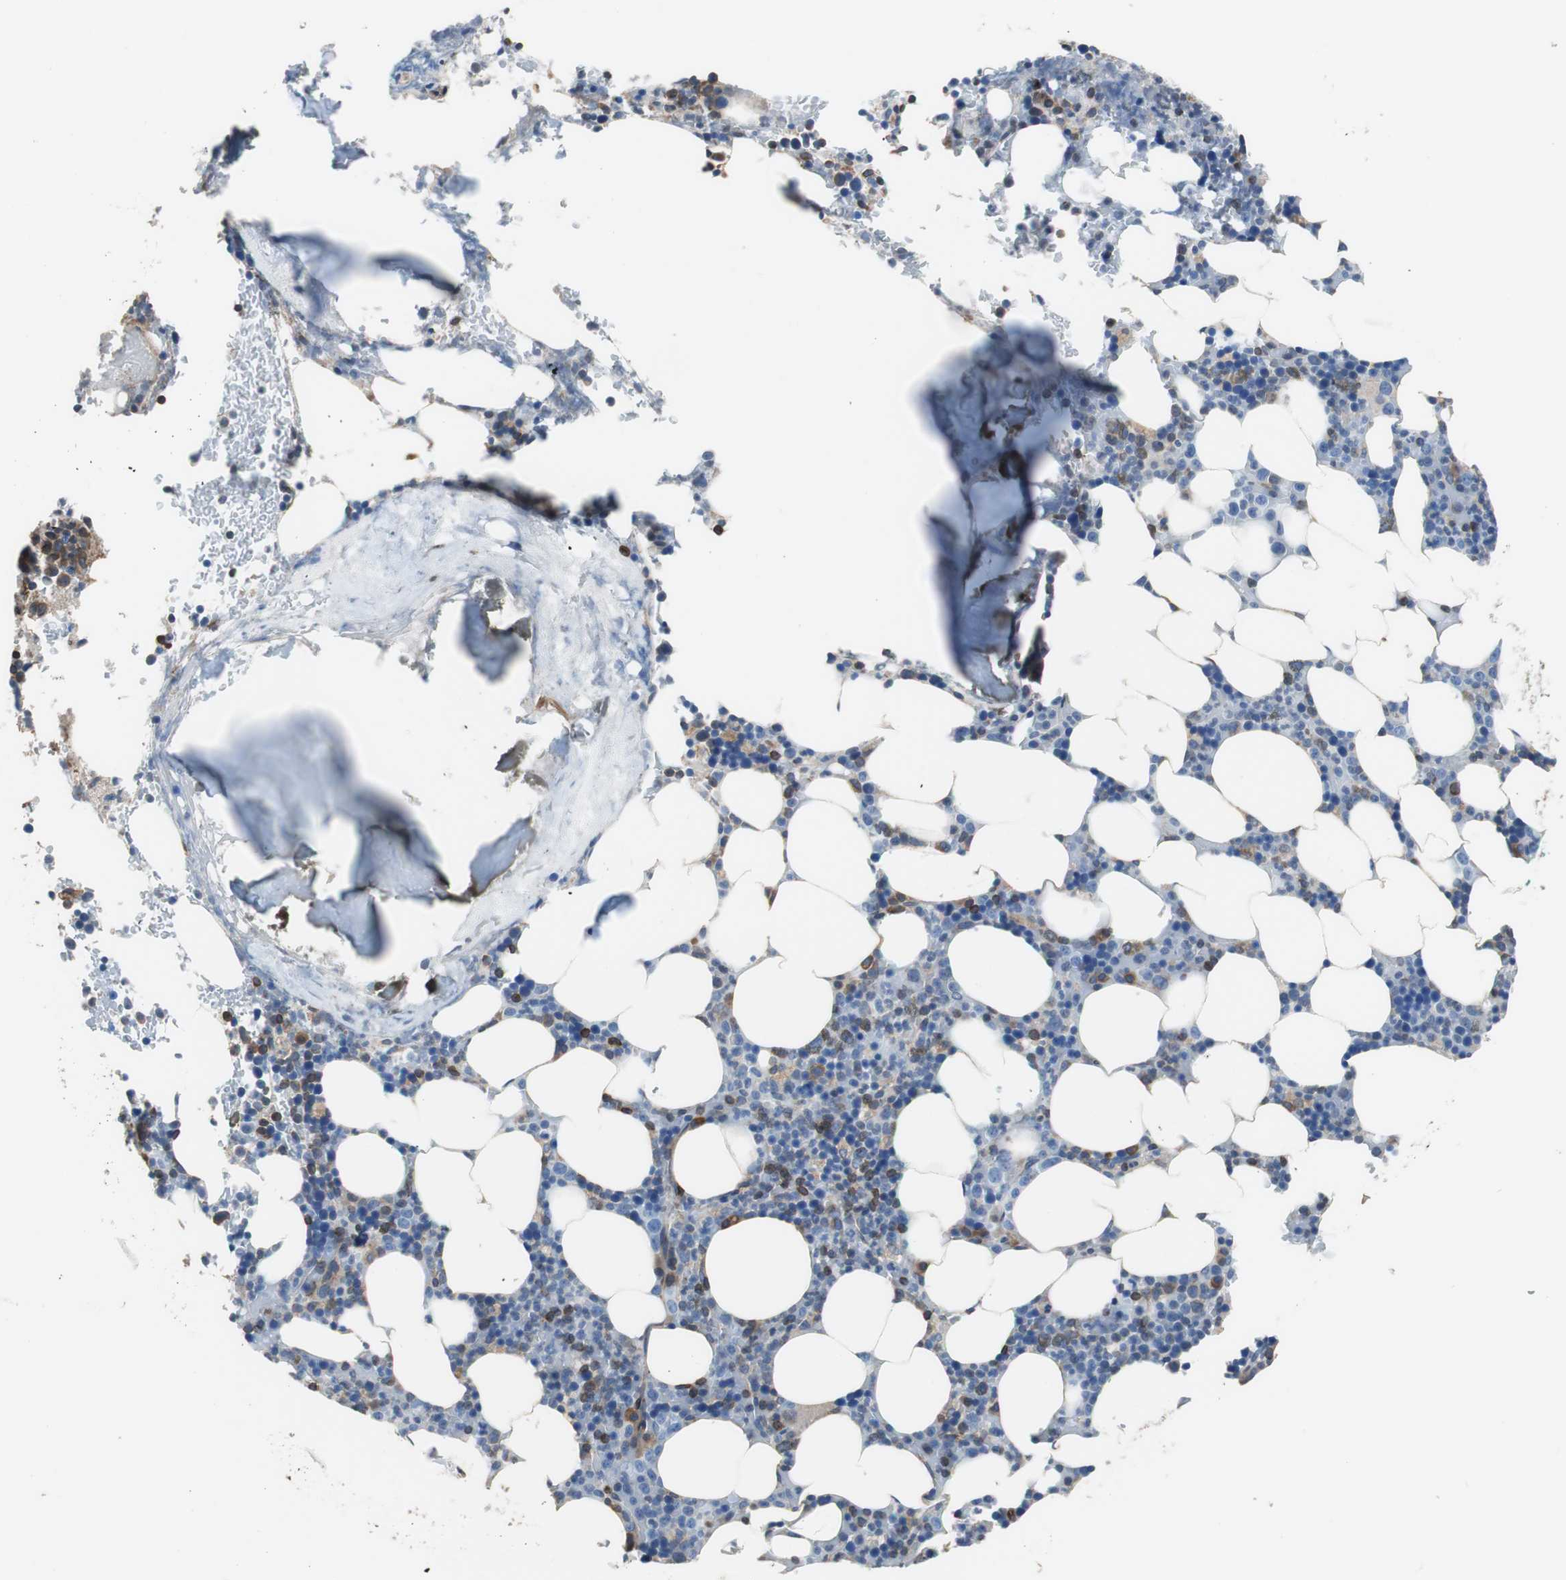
{"staining": {"intensity": "strong", "quantity": "<25%", "location": "cytoplasmic/membranous"}, "tissue": "bone marrow", "cell_type": "Hematopoietic cells", "image_type": "normal", "snomed": [{"axis": "morphology", "description": "Normal tissue, NOS"}, {"axis": "topography", "description": "Bone marrow"}], "caption": "A photomicrograph showing strong cytoplasmic/membranous positivity in approximately <25% of hematopoietic cells in normal bone marrow, as visualized by brown immunohistochemical staining.", "gene": "PBXIP1", "patient": {"sex": "female", "age": 73}}